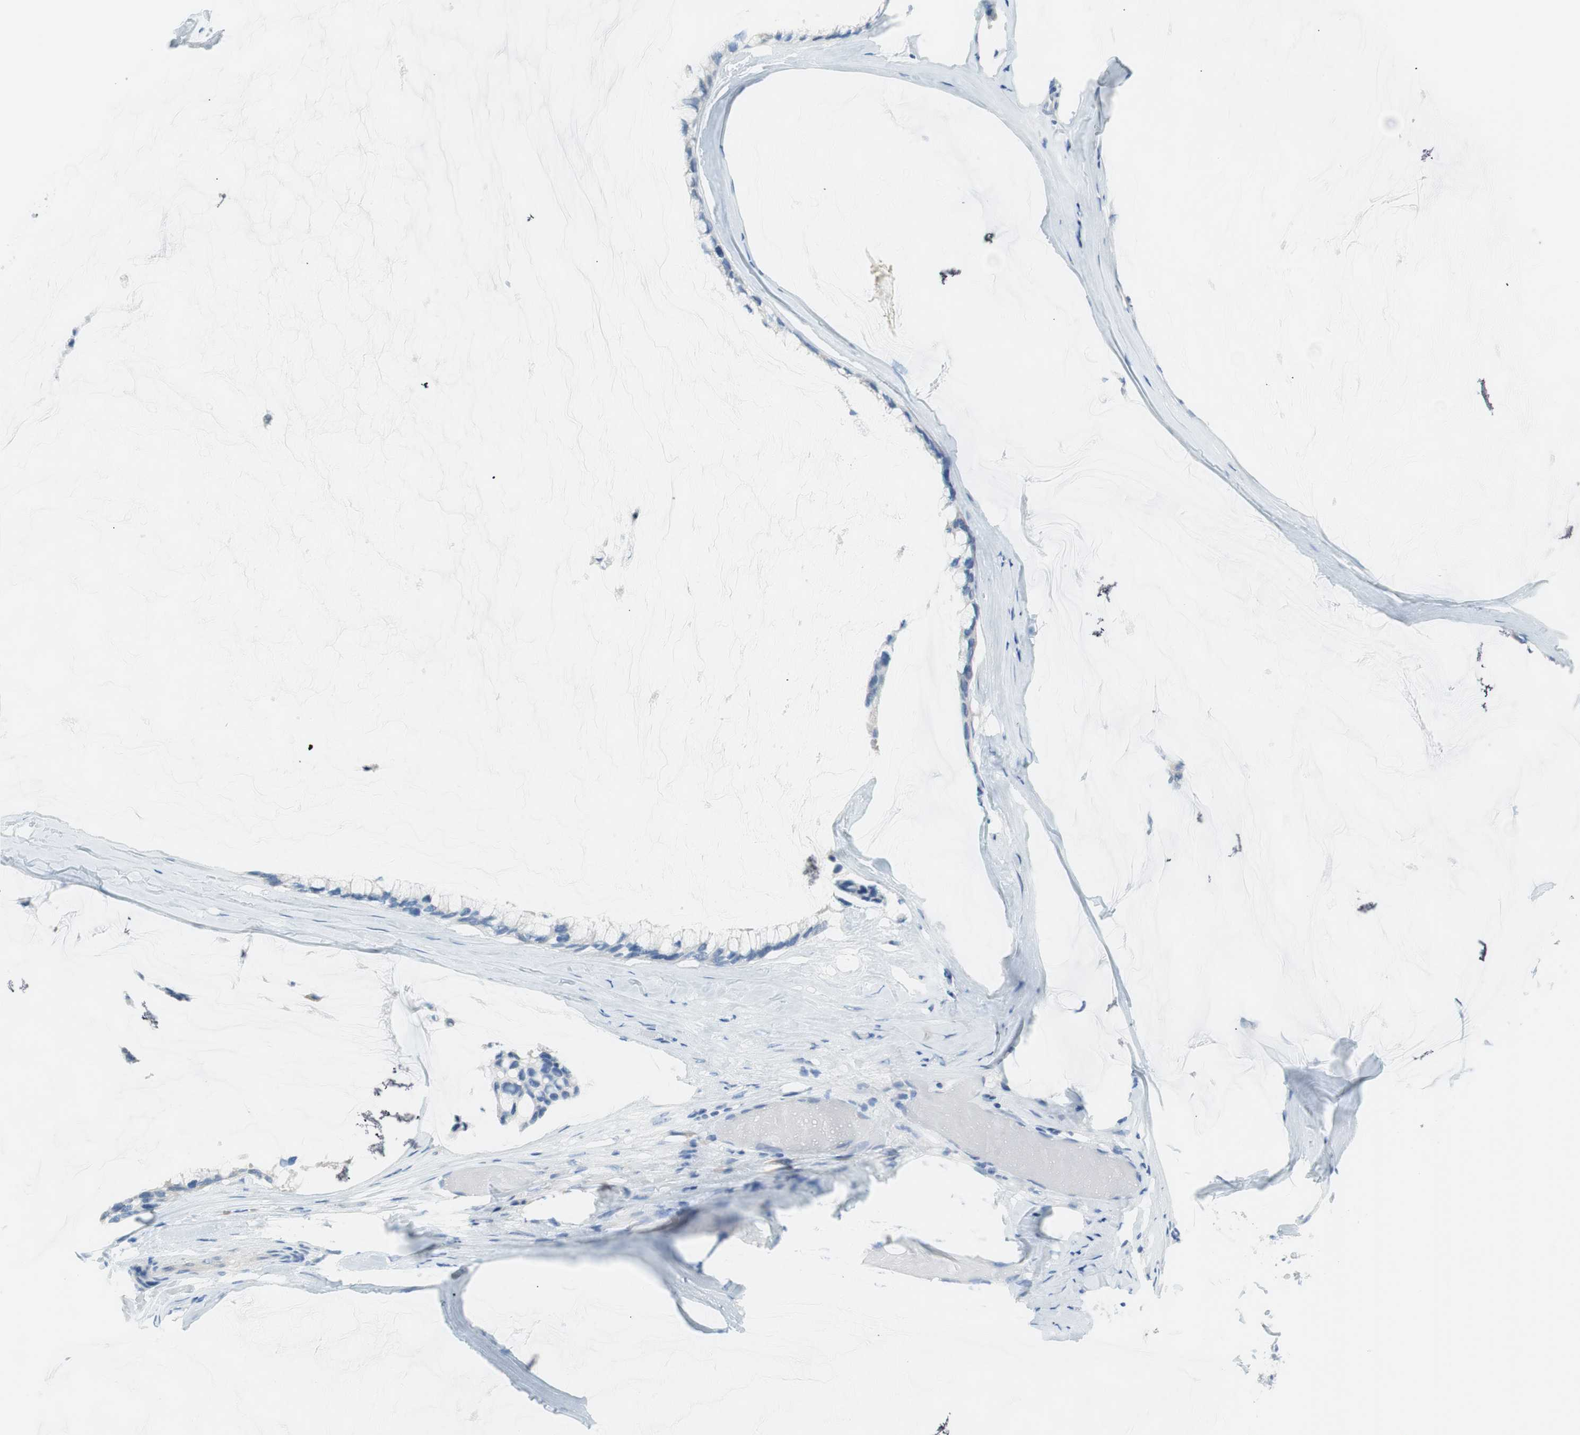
{"staining": {"intensity": "negative", "quantity": "none", "location": "none"}, "tissue": "ovarian cancer", "cell_type": "Tumor cells", "image_type": "cancer", "snomed": [{"axis": "morphology", "description": "Cystadenocarcinoma, mucinous, NOS"}, {"axis": "topography", "description": "Ovary"}], "caption": "The immunohistochemistry photomicrograph has no significant positivity in tumor cells of ovarian cancer tissue.", "gene": "MYH1", "patient": {"sex": "female", "age": 39}}